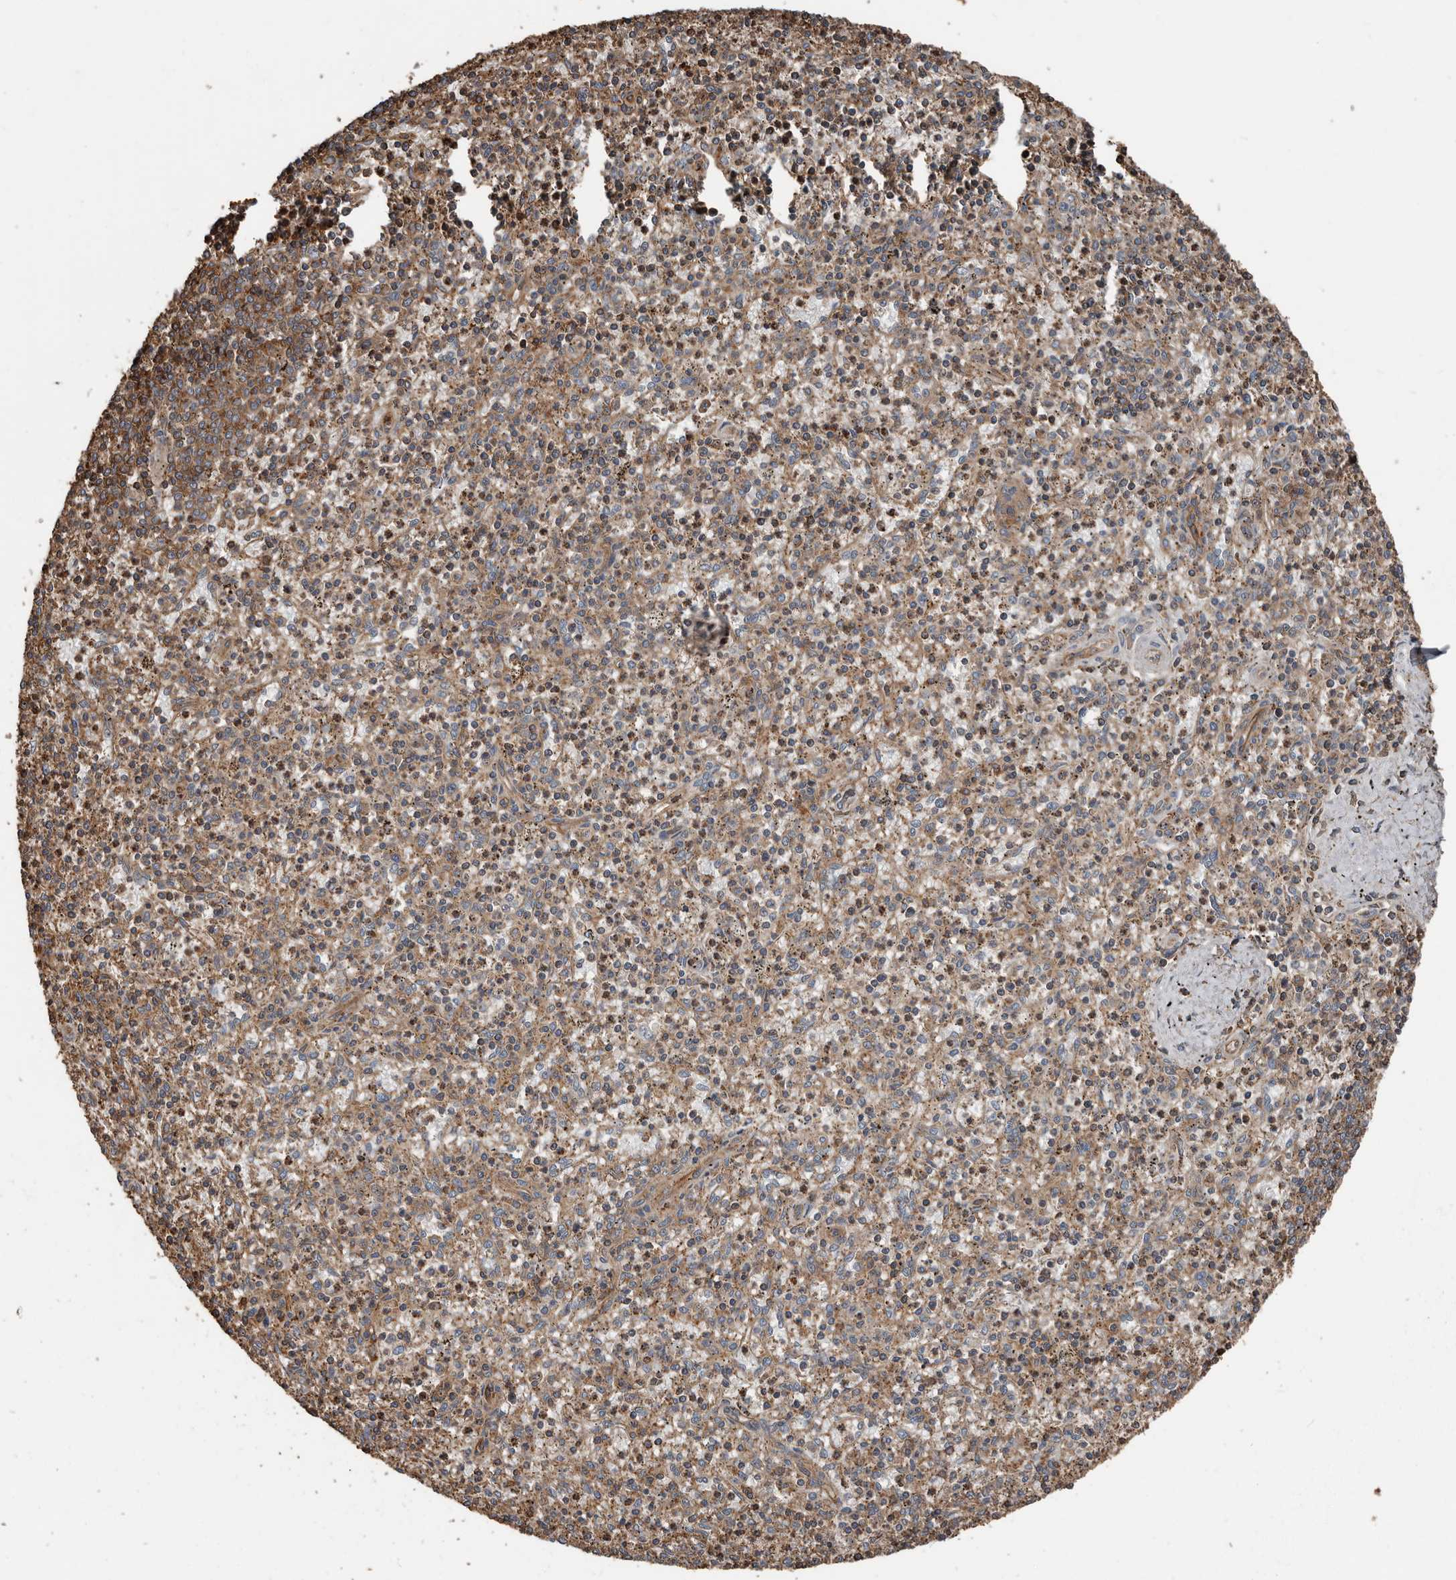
{"staining": {"intensity": "strong", "quantity": "25%-75%", "location": "cytoplasmic/membranous"}, "tissue": "spleen", "cell_type": "Cells in red pulp", "image_type": "normal", "snomed": [{"axis": "morphology", "description": "Normal tissue, NOS"}, {"axis": "topography", "description": "Spleen"}], "caption": "The photomicrograph reveals immunohistochemical staining of benign spleen. There is strong cytoplasmic/membranous positivity is identified in about 25%-75% of cells in red pulp.", "gene": "DENND6B", "patient": {"sex": "male", "age": 72}}